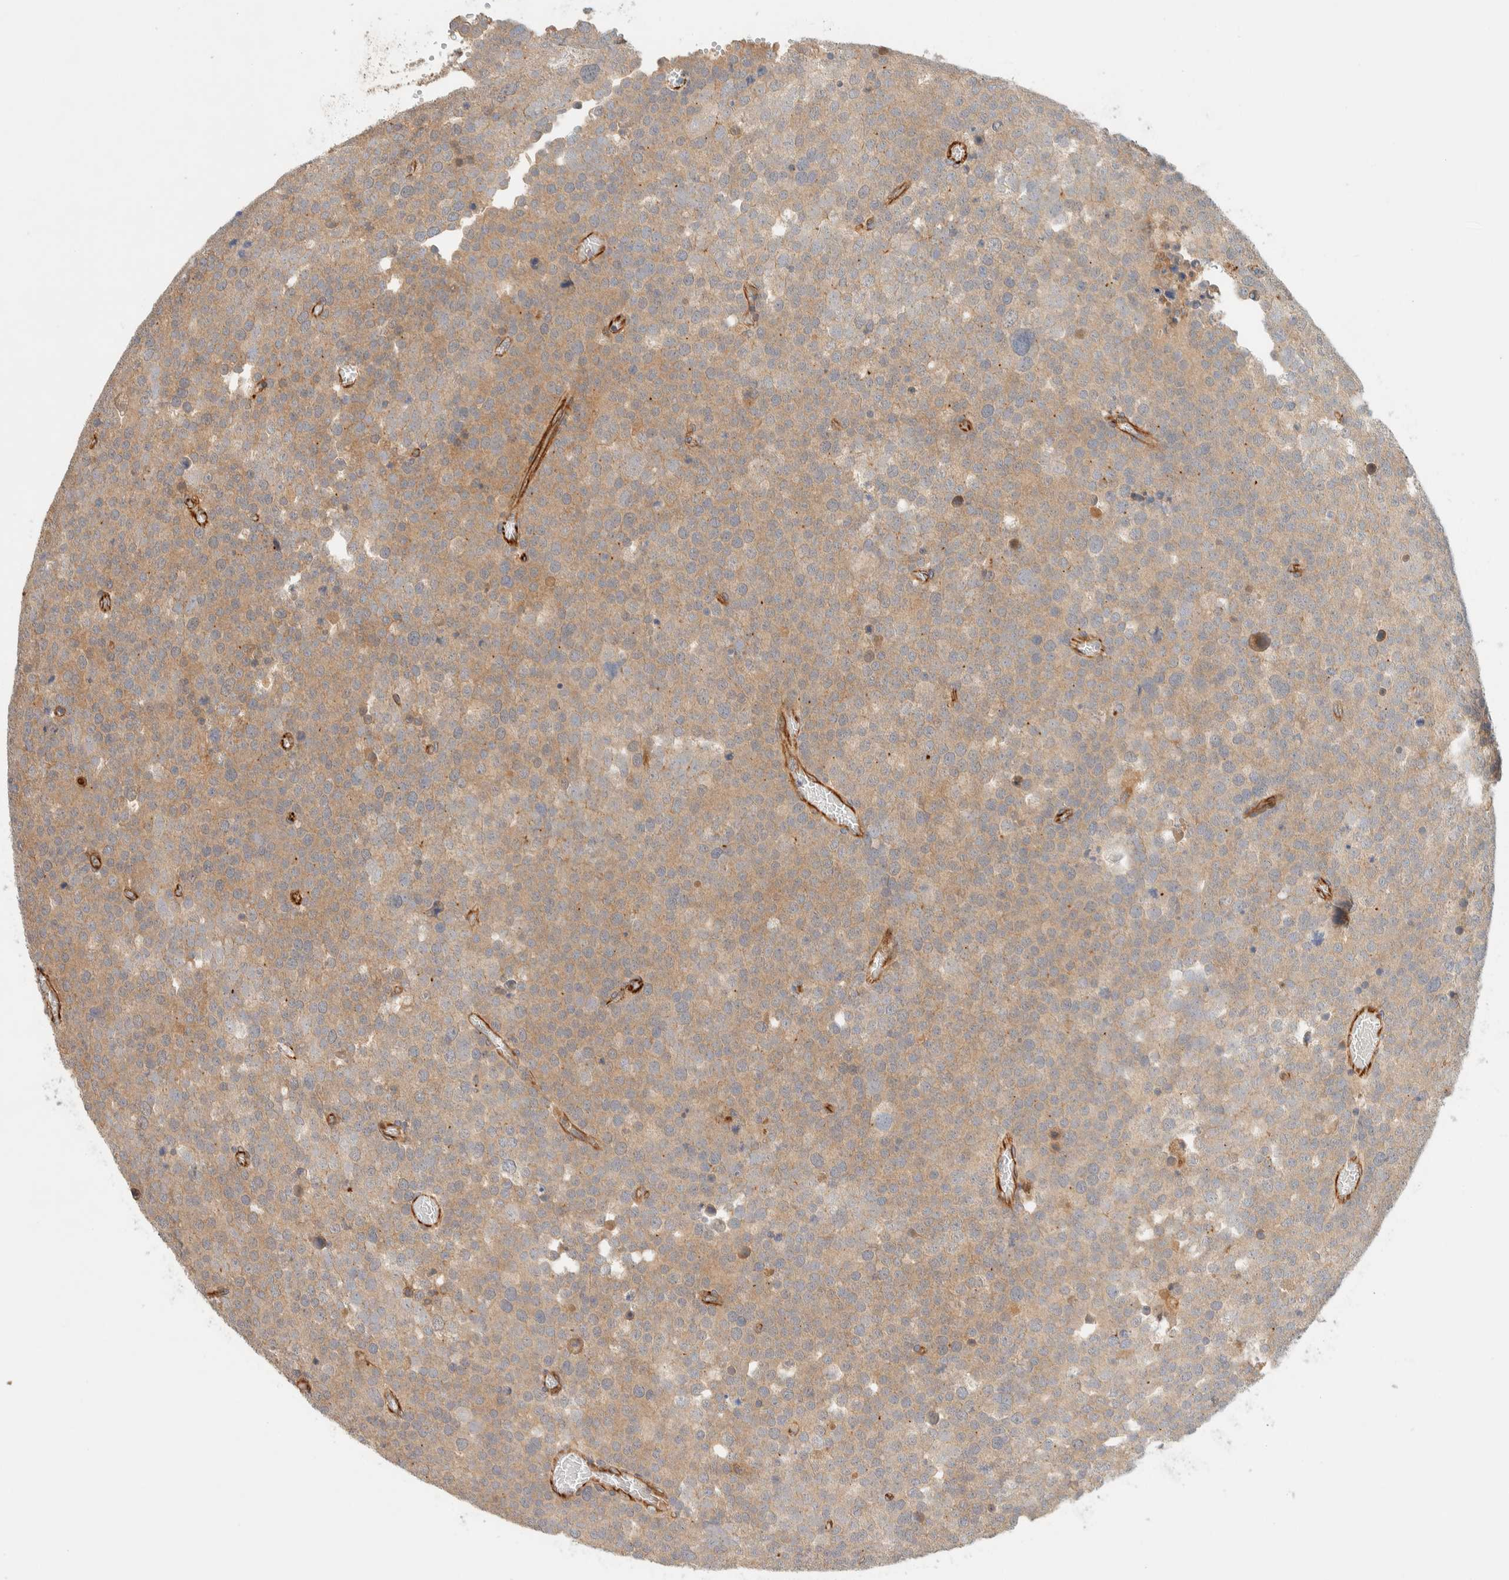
{"staining": {"intensity": "moderate", "quantity": ">75%", "location": "cytoplasmic/membranous"}, "tissue": "testis cancer", "cell_type": "Tumor cells", "image_type": "cancer", "snomed": [{"axis": "morphology", "description": "Seminoma, NOS"}, {"axis": "topography", "description": "Testis"}], "caption": "Seminoma (testis) stained for a protein exhibits moderate cytoplasmic/membranous positivity in tumor cells. (DAB (3,3'-diaminobenzidine) IHC with brightfield microscopy, high magnification).", "gene": "FAT1", "patient": {"sex": "male", "age": 71}}